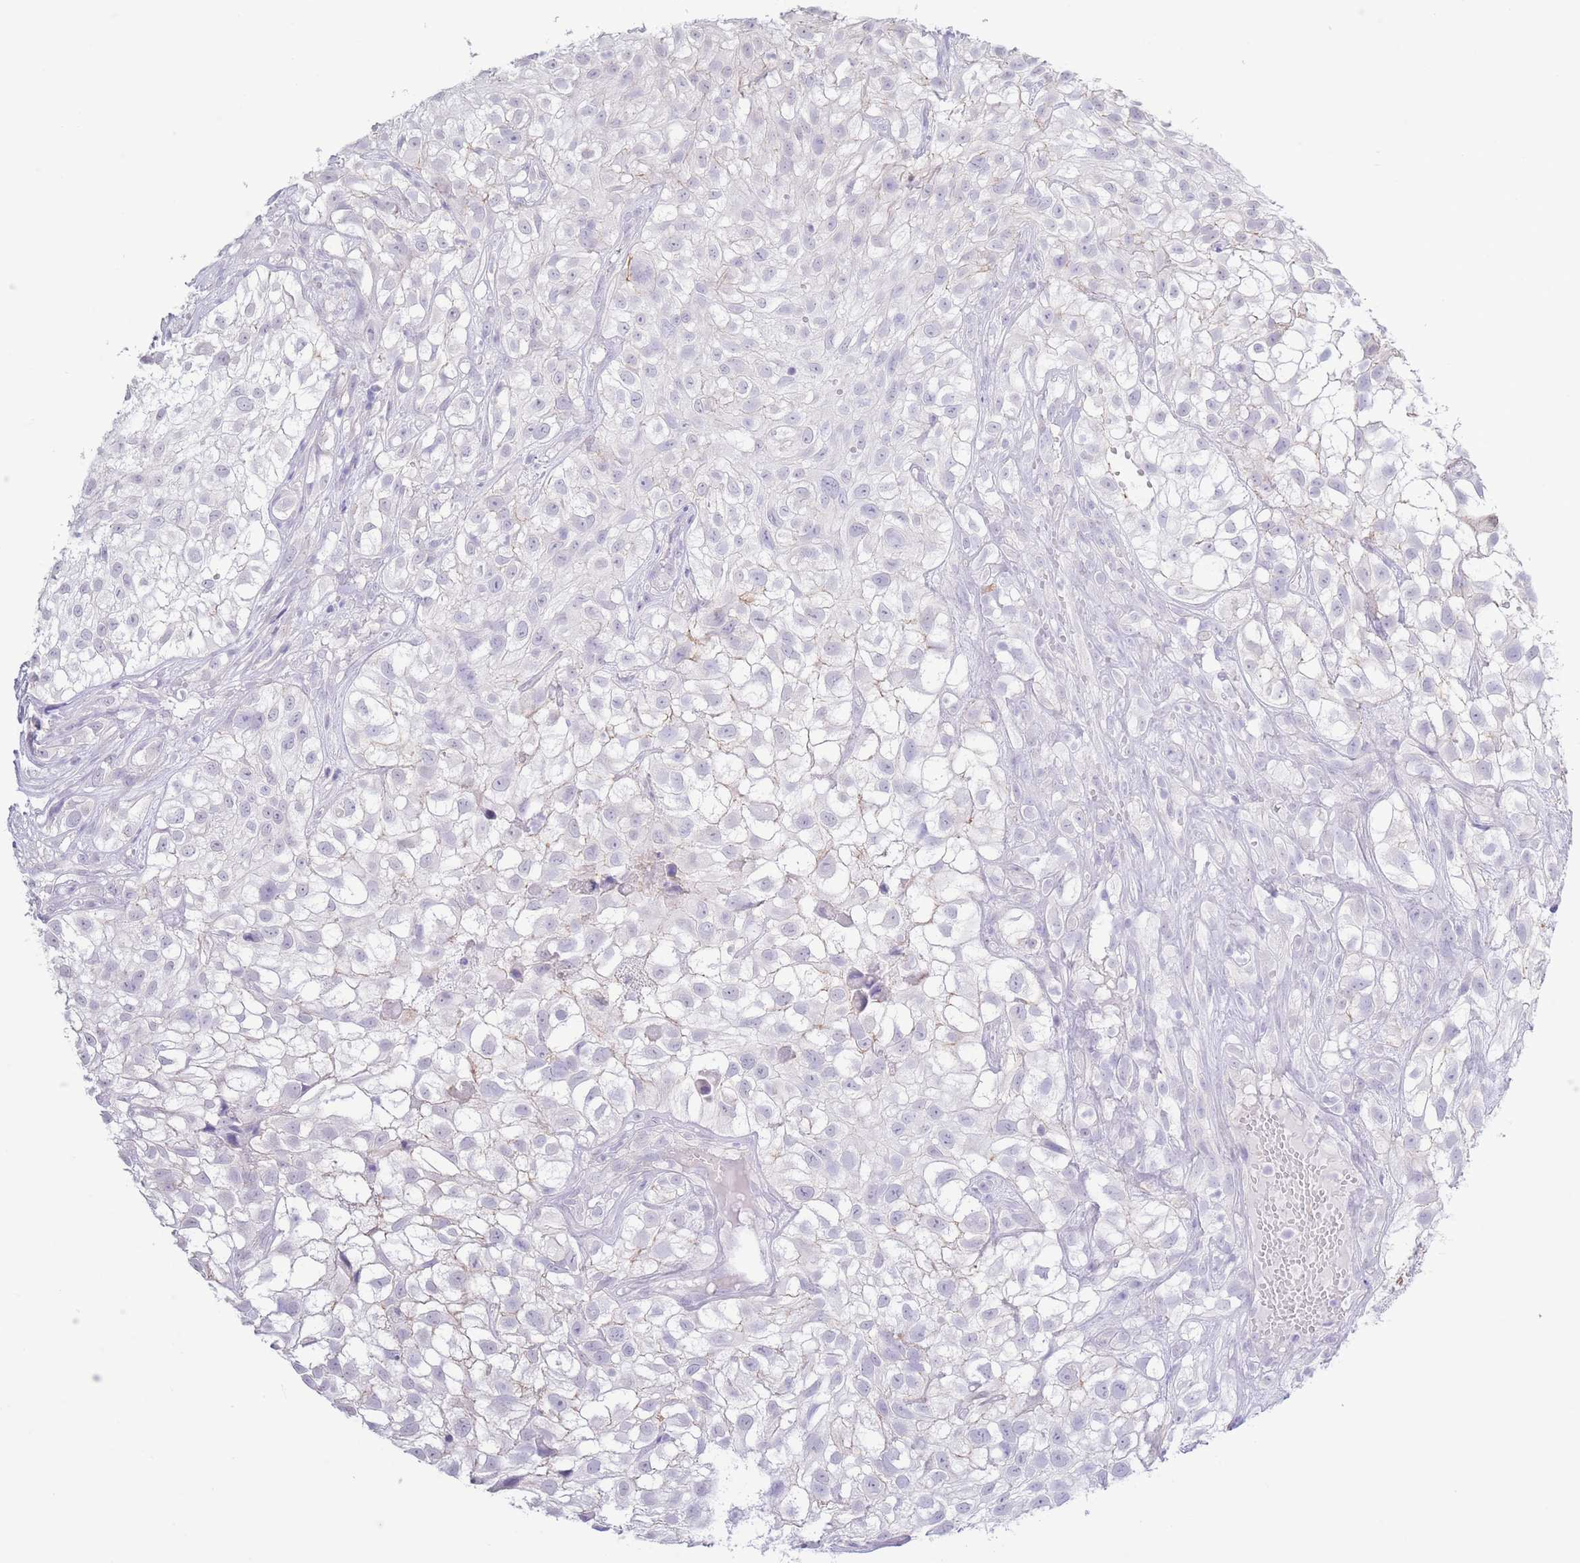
{"staining": {"intensity": "negative", "quantity": "none", "location": "none"}, "tissue": "urothelial cancer", "cell_type": "Tumor cells", "image_type": "cancer", "snomed": [{"axis": "morphology", "description": "Urothelial carcinoma, High grade"}, {"axis": "topography", "description": "Urinary bladder"}], "caption": "A histopathology image of high-grade urothelial carcinoma stained for a protein reveals no brown staining in tumor cells. (DAB (3,3'-diaminobenzidine) immunohistochemistry (IHC) with hematoxylin counter stain).", "gene": "PKLR", "patient": {"sex": "male", "age": 56}}